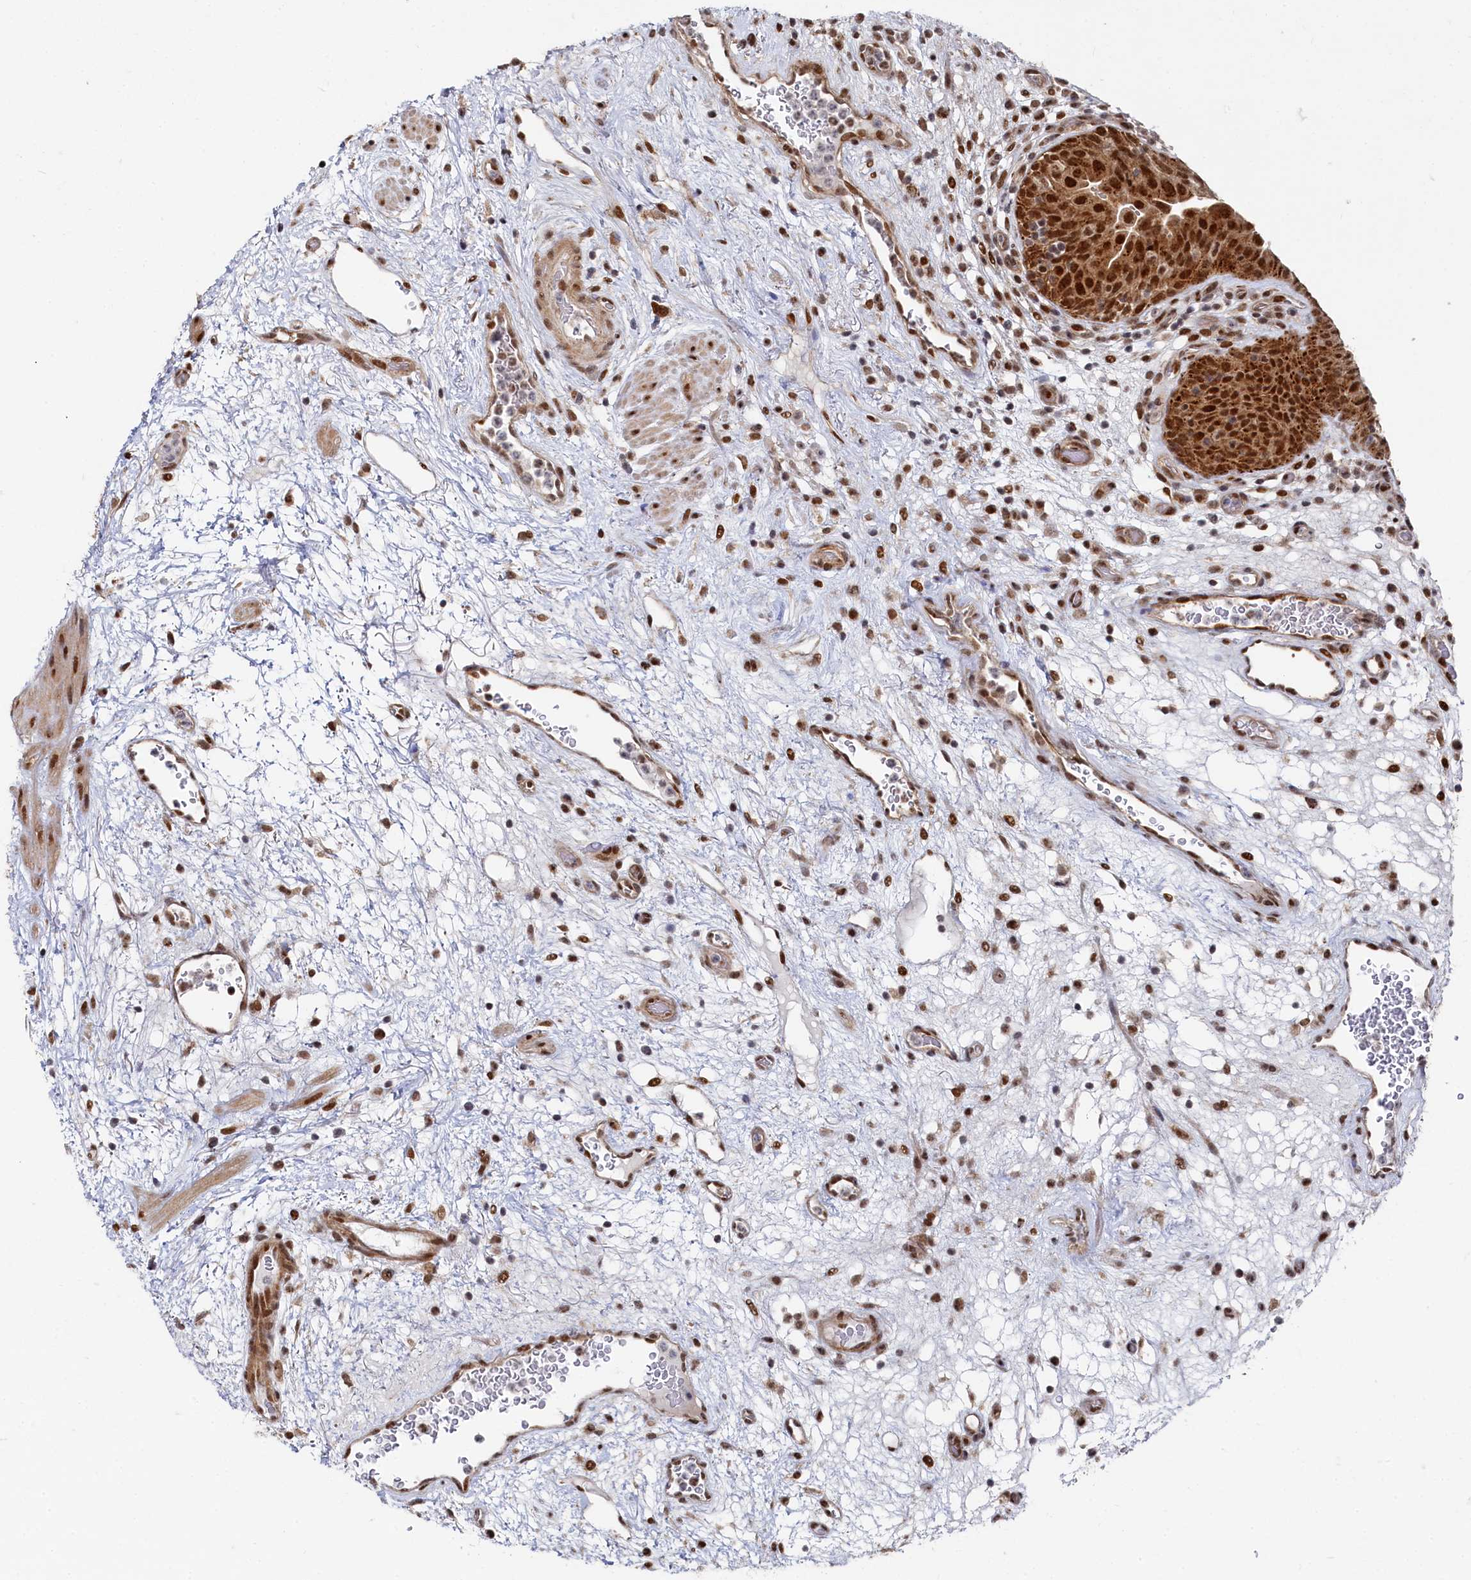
{"staining": {"intensity": "strong", "quantity": ">75%", "location": "cytoplasmic/membranous,nuclear"}, "tissue": "urinary bladder", "cell_type": "Urothelial cells", "image_type": "normal", "snomed": [{"axis": "morphology", "description": "Normal tissue, NOS"}, {"axis": "topography", "description": "Urinary bladder"}], "caption": "Immunohistochemistry (IHC) (DAB (3,3'-diaminobenzidine)) staining of unremarkable urinary bladder demonstrates strong cytoplasmic/membranous,nuclear protein staining in about >75% of urothelial cells.", "gene": "BUB3", "patient": {"sex": "male", "age": 71}}